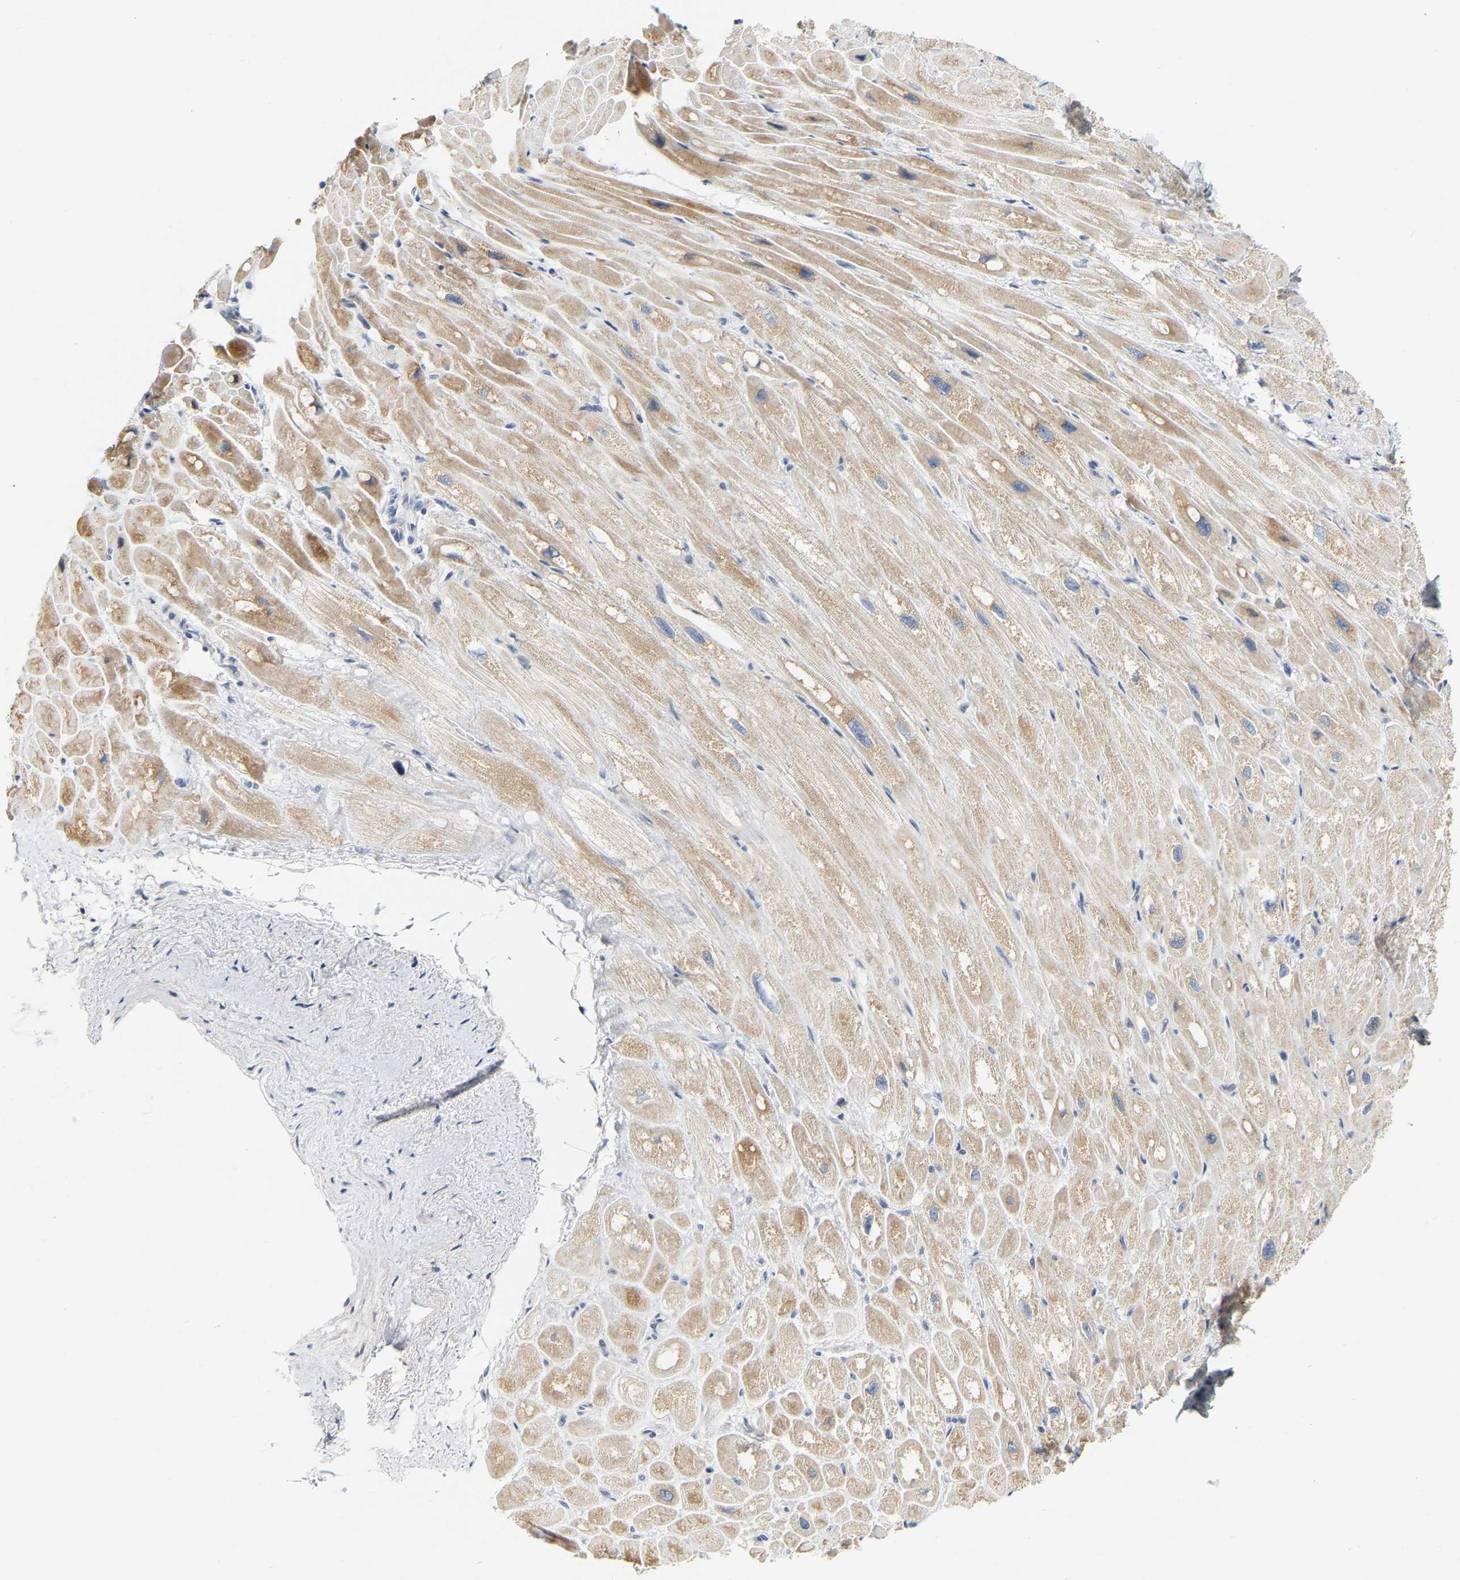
{"staining": {"intensity": "moderate", "quantity": "<25%", "location": "cytoplasmic/membranous"}, "tissue": "heart muscle", "cell_type": "Cardiomyocytes", "image_type": "normal", "snomed": [{"axis": "morphology", "description": "Normal tissue, NOS"}, {"axis": "topography", "description": "Heart"}], "caption": "A histopathology image of heart muscle stained for a protein demonstrates moderate cytoplasmic/membranous brown staining in cardiomyocytes. (brown staining indicates protein expression, while blue staining denotes nuclei).", "gene": "KRT76", "patient": {"sex": "male", "age": 49}}